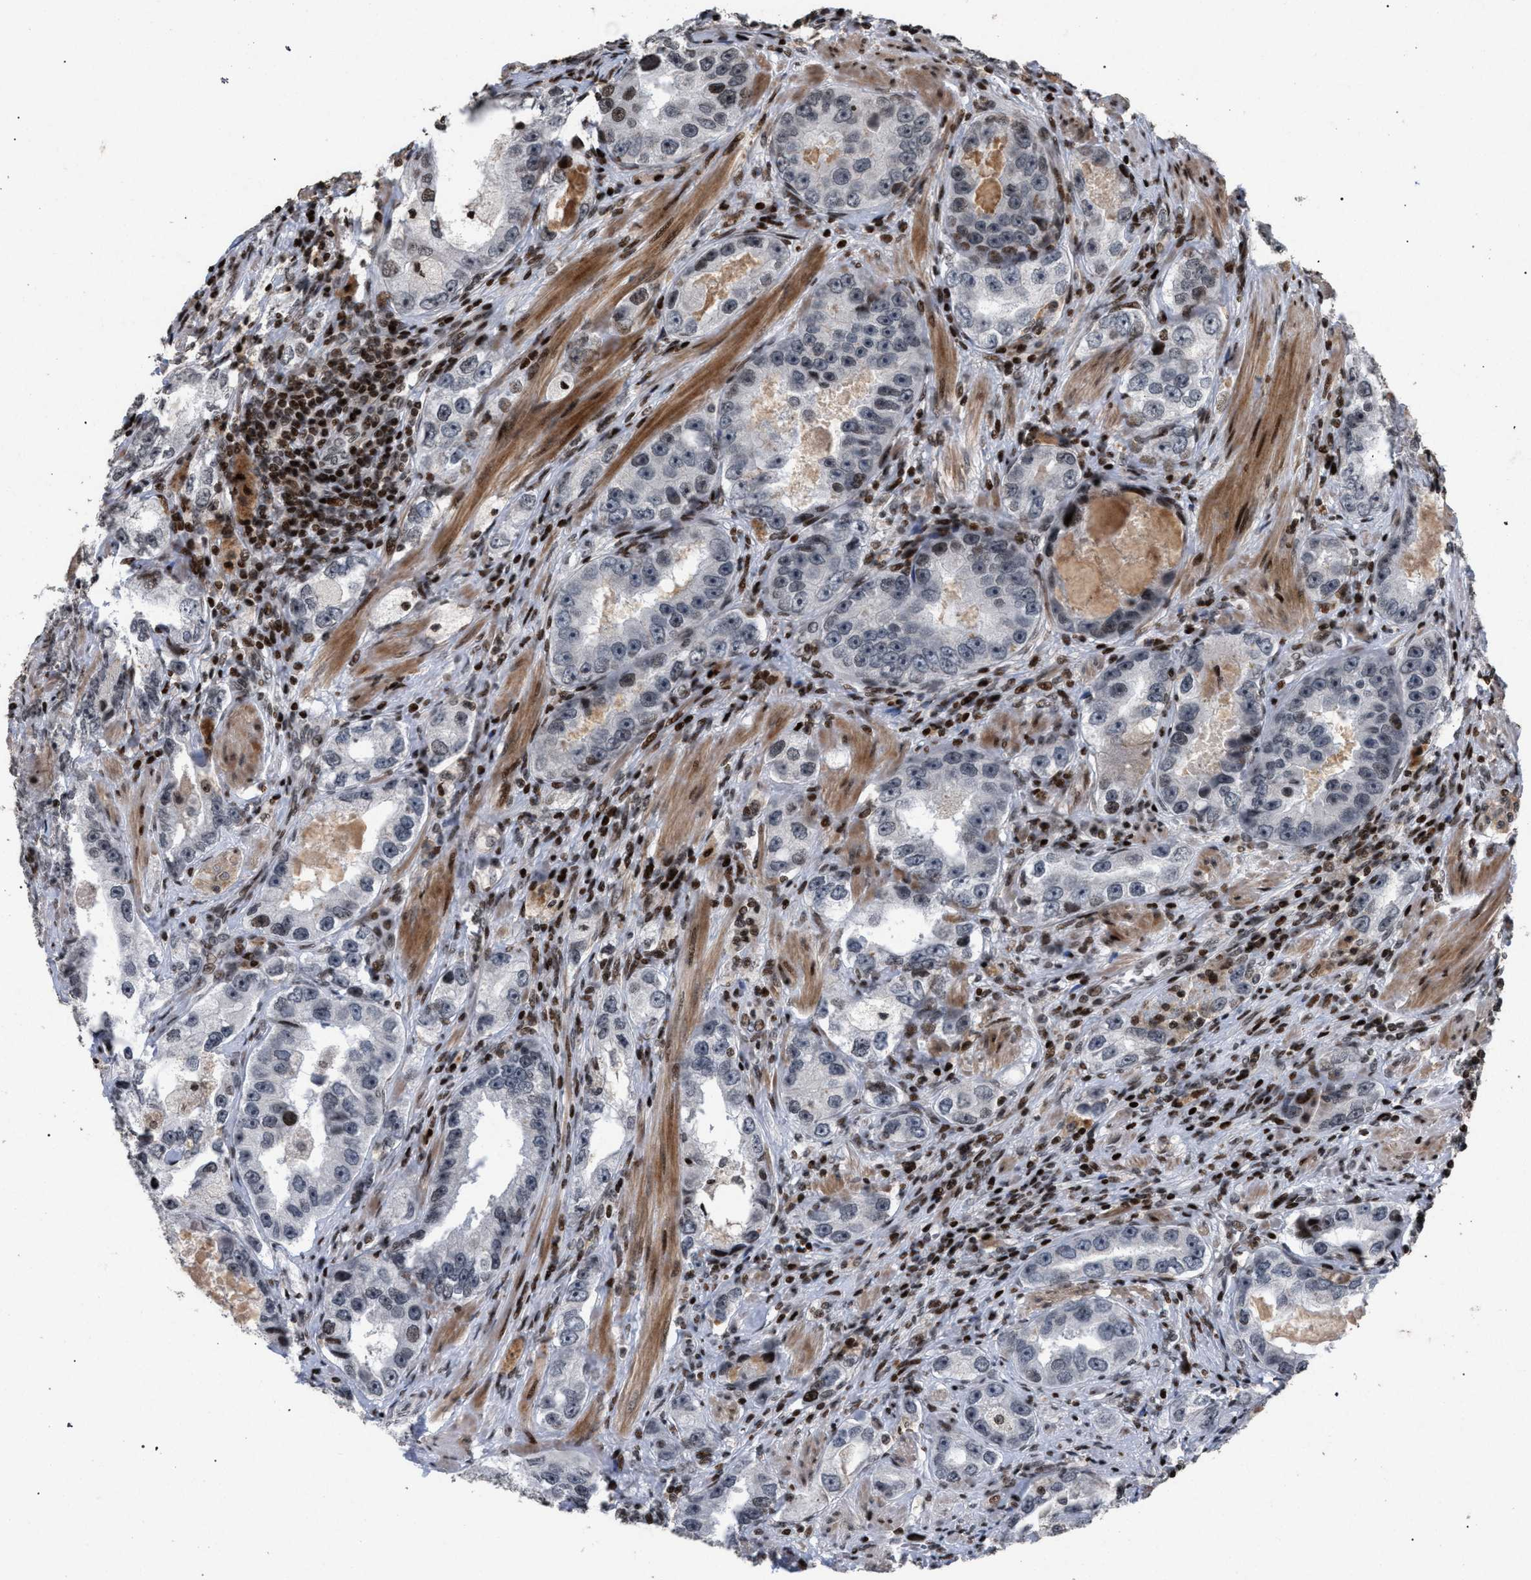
{"staining": {"intensity": "weak", "quantity": "<25%", "location": "nuclear"}, "tissue": "prostate cancer", "cell_type": "Tumor cells", "image_type": "cancer", "snomed": [{"axis": "morphology", "description": "Adenocarcinoma, High grade"}, {"axis": "topography", "description": "Prostate"}], "caption": "A high-resolution micrograph shows immunohistochemistry (IHC) staining of prostate cancer (high-grade adenocarcinoma), which demonstrates no significant staining in tumor cells.", "gene": "FOXD3", "patient": {"sex": "male", "age": 63}}